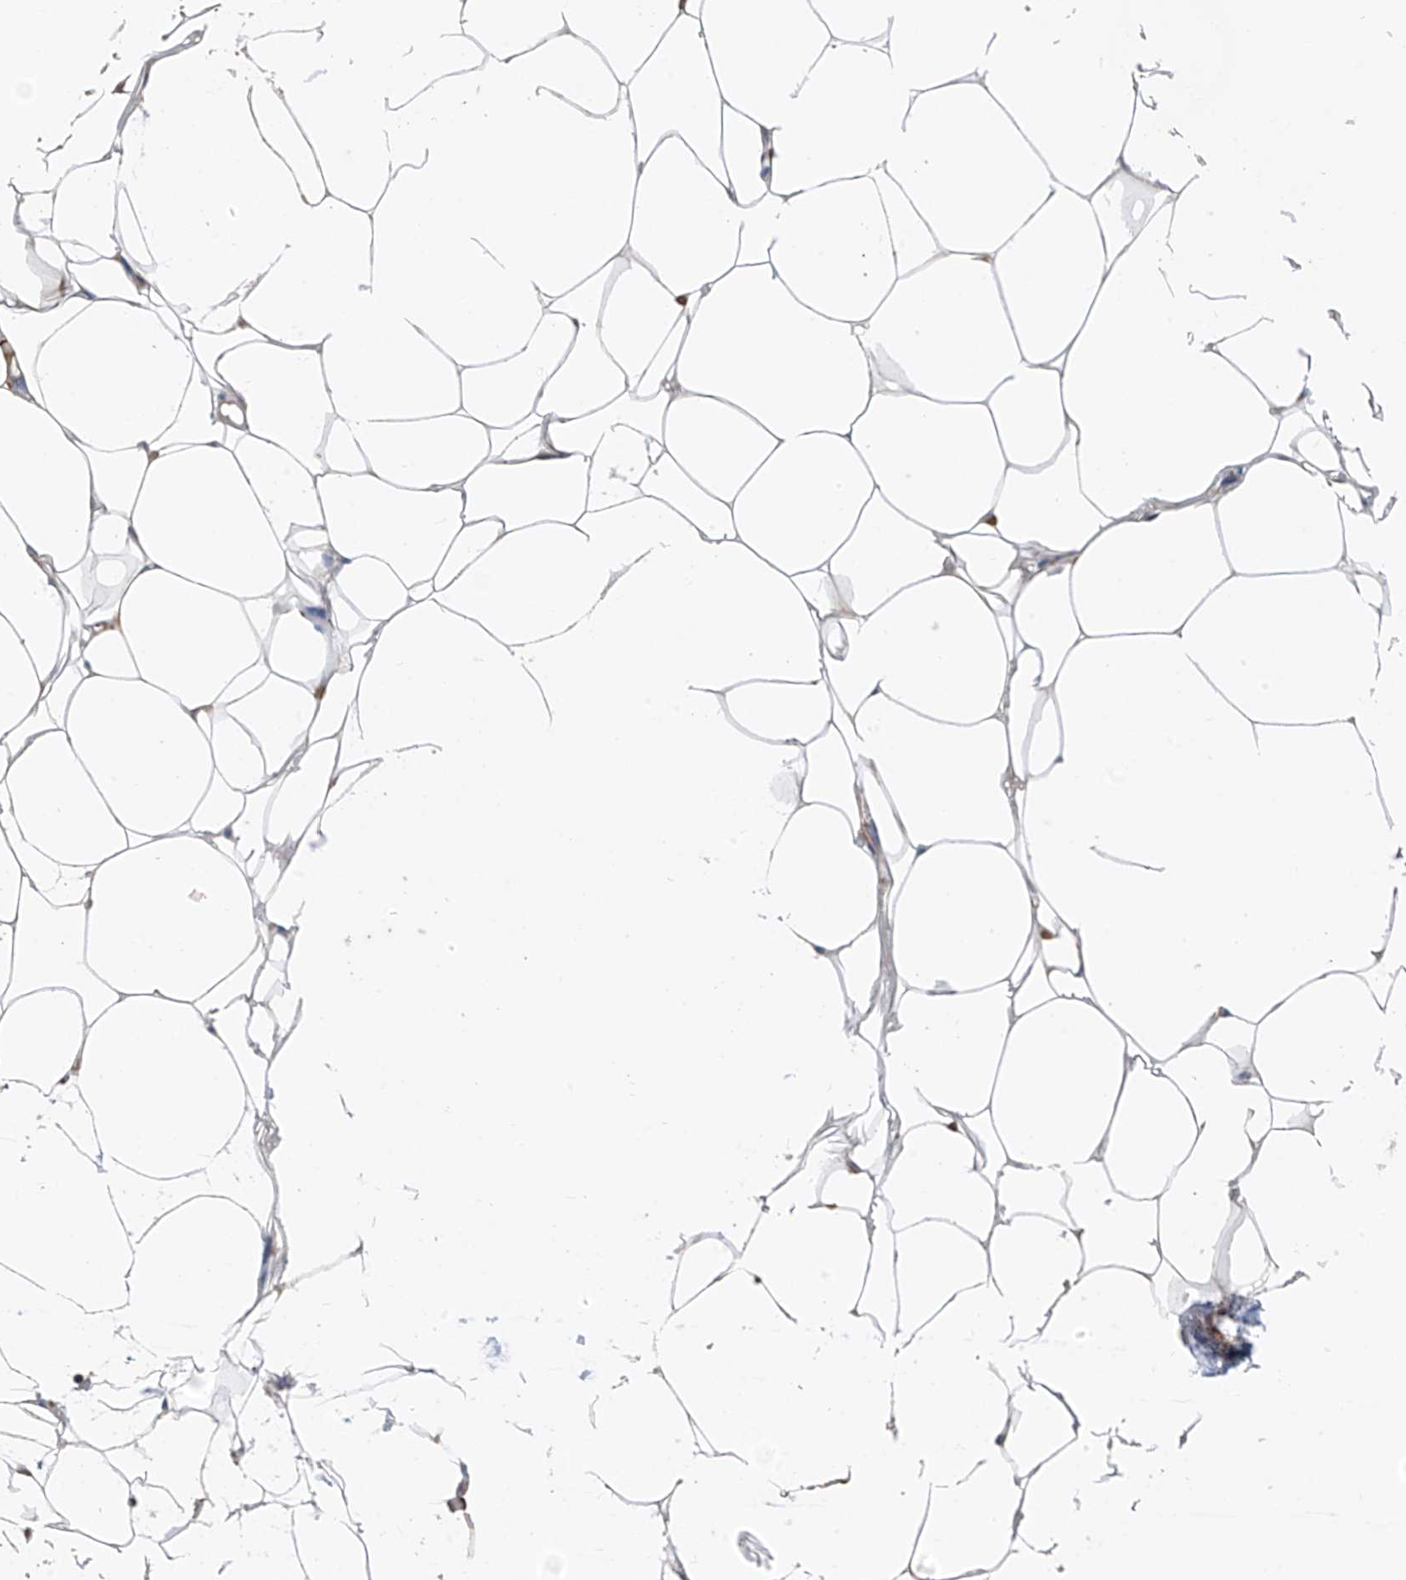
{"staining": {"intensity": "negative", "quantity": "none", "location": "none"}, "tissue": "adipose tissue", "cell_type": "Adipocytes", "image_type": "normal", "snomed": [{"axis": "morphology", "description": "Normal tissue, NOS"}, {"axis": "topography", "description": "Breast"}], "caption": "Immunohistochemistry photomicrograph of unremarkable adipose tissue: adipose tissue stained with DAB demonstrates no significant protein expression in adipocytes.", "gene": "EOMES", "patient": {"sex": "female", "age": 23}}